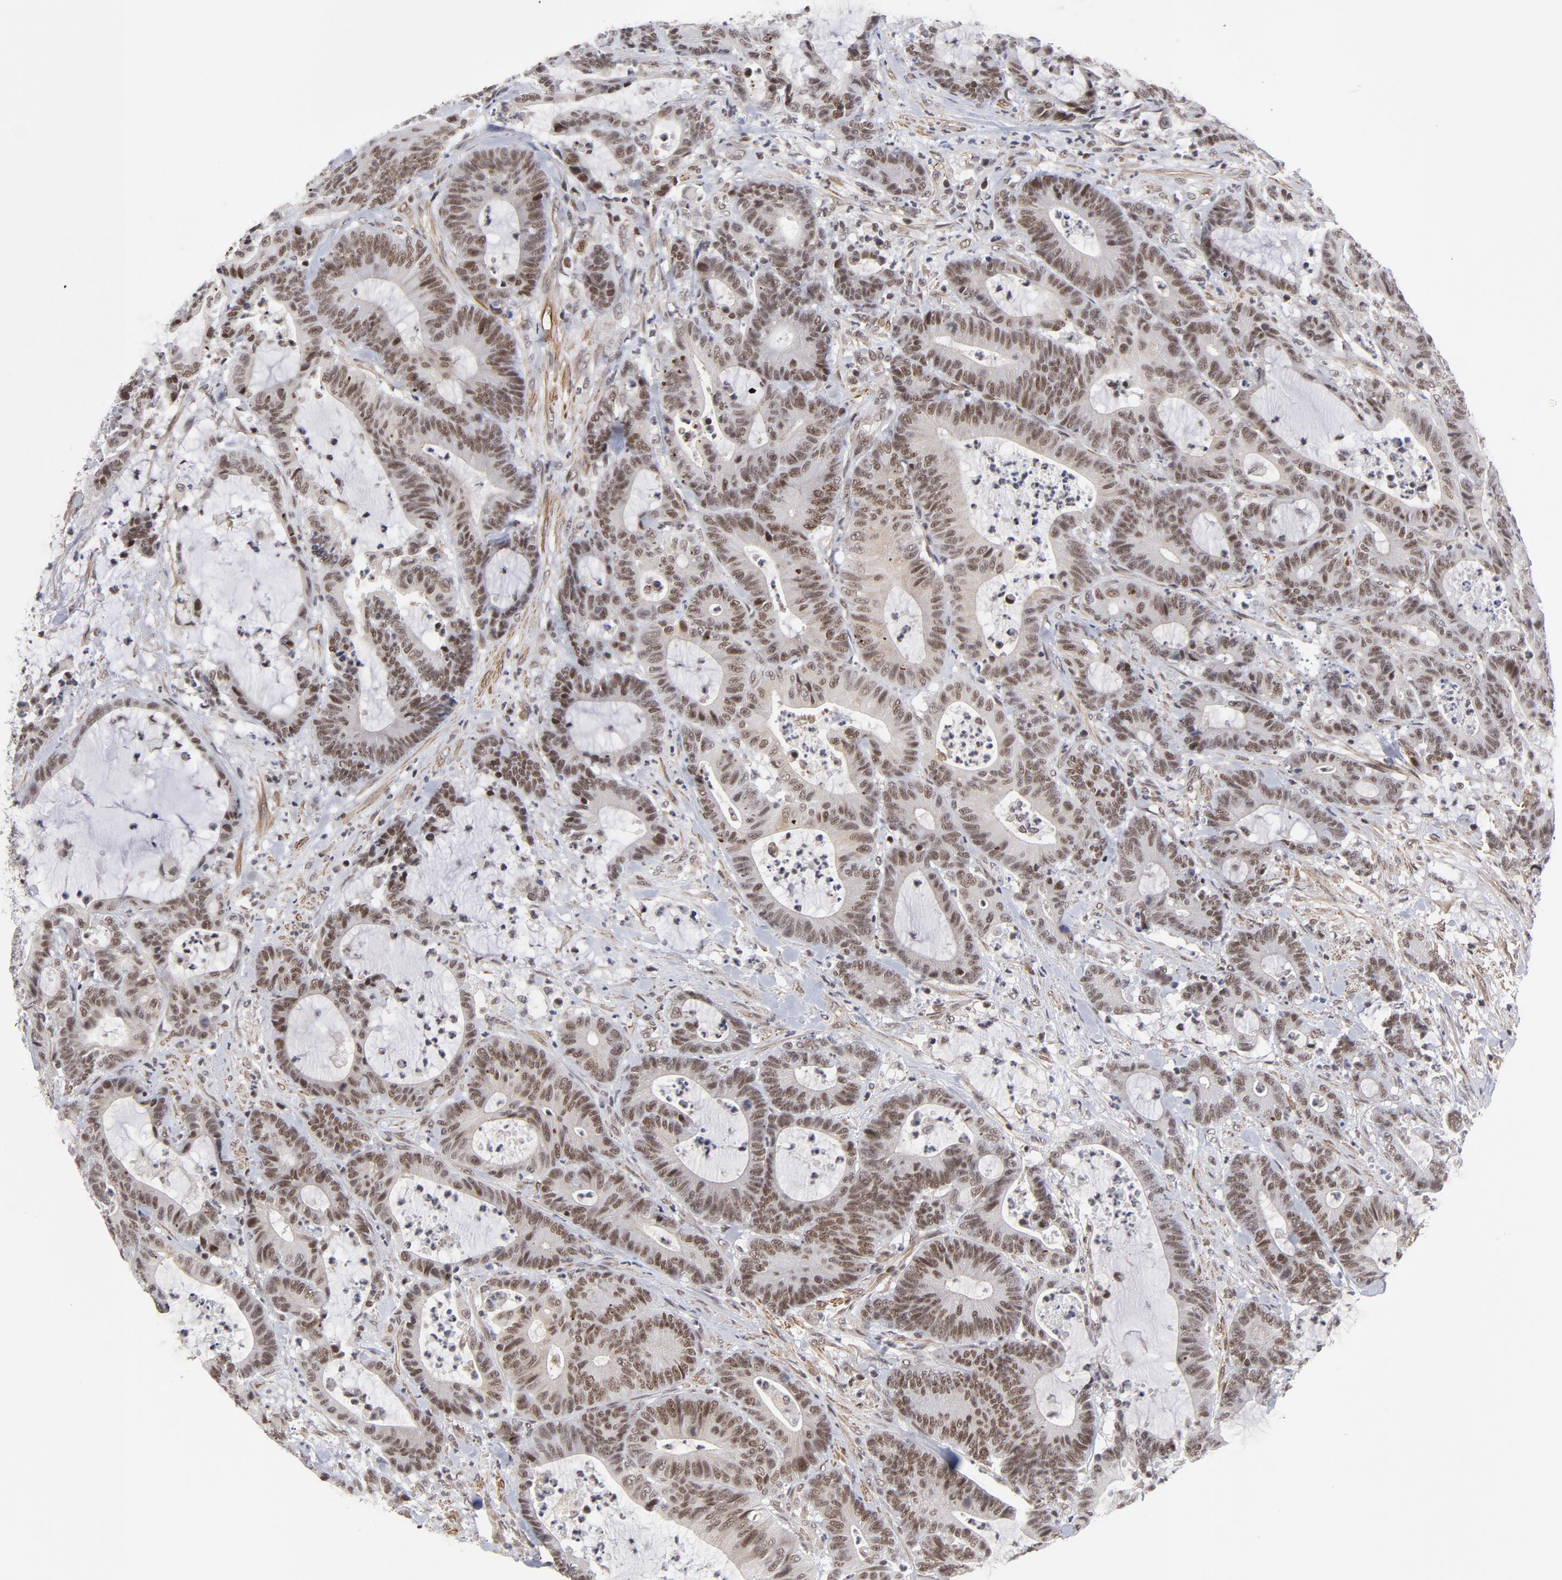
{"staining": {"intensity": "strong", "quantity": ">75%", "location": "nuclear"}, "tissue": "colorectal cancer", "cell_type": "Tumor cells", "image_type": "cancer", "snomed": [{"axis": "morphology", "description": "Adenocarcinoma, NOS"}, {"axis": "topography", "description": "Colon"}], "caption": "IHC (DAB) staining of adenocarcinoma (colorectal) demonstrates strong nuclear protein expression in approximately >75% of tumor cells.", "gene": "CTCF", "patient": {"sex": "female", "age": 84}}